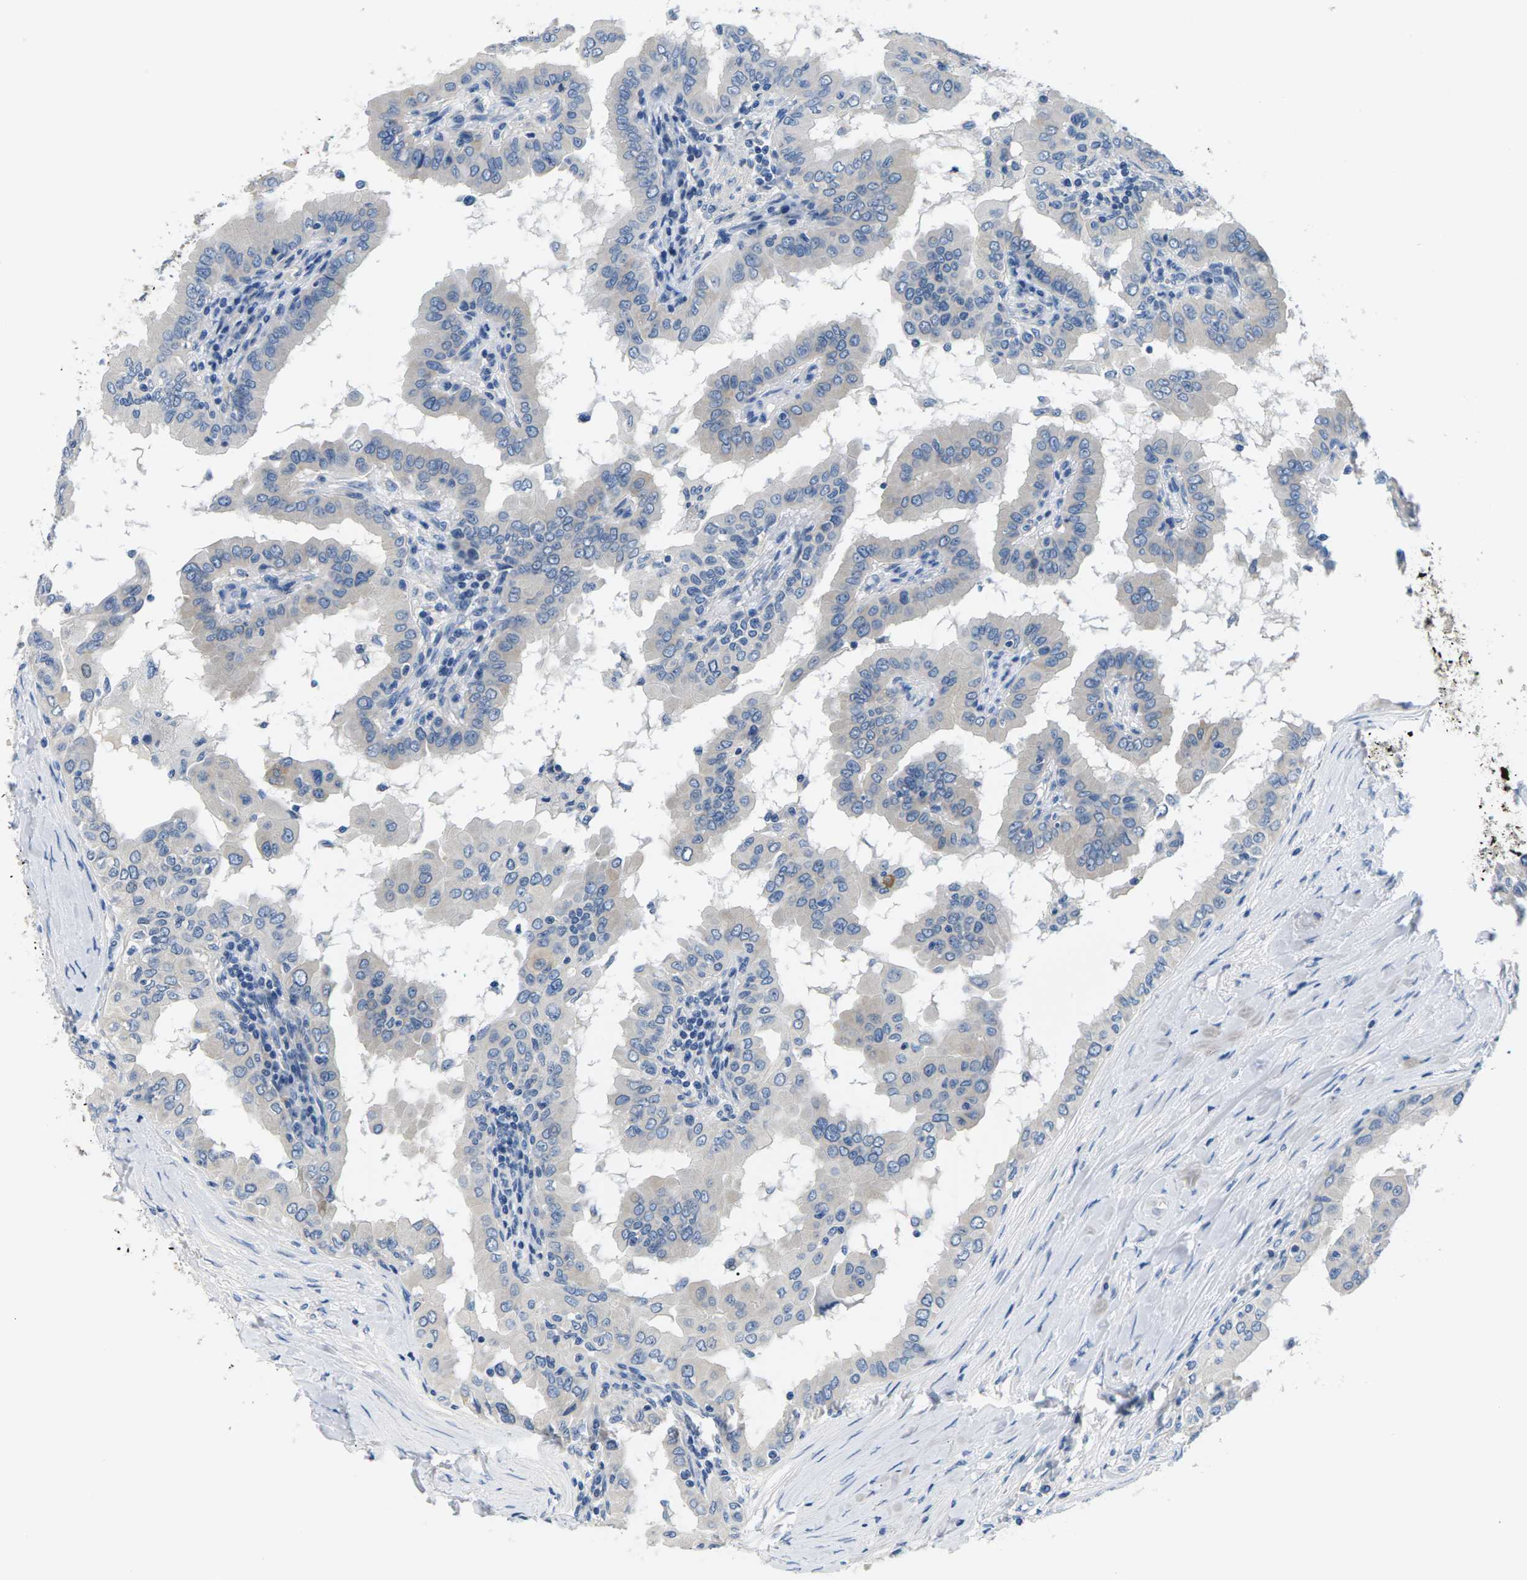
{"staining": {"intensity": "negative", "quantity": "none", "location": "none"}, "tissue": "thyroid cancer", "cell_type": "Tumor cells", "image_type": "cancer", "snomed": [{"axis": "morphology", "description": "Papillary adenocarcinoma, NOS"}, {"axis": "topography", "description": "Thyroid gland"}], "caption": "Thyroid papillary adenocarcinoma stained for a protein using immunohistochemistry (IHC) demonstrates no staining tumor cells.", "gene": "TSPAN2", "patient": {"sex": "male", "age": 33}}